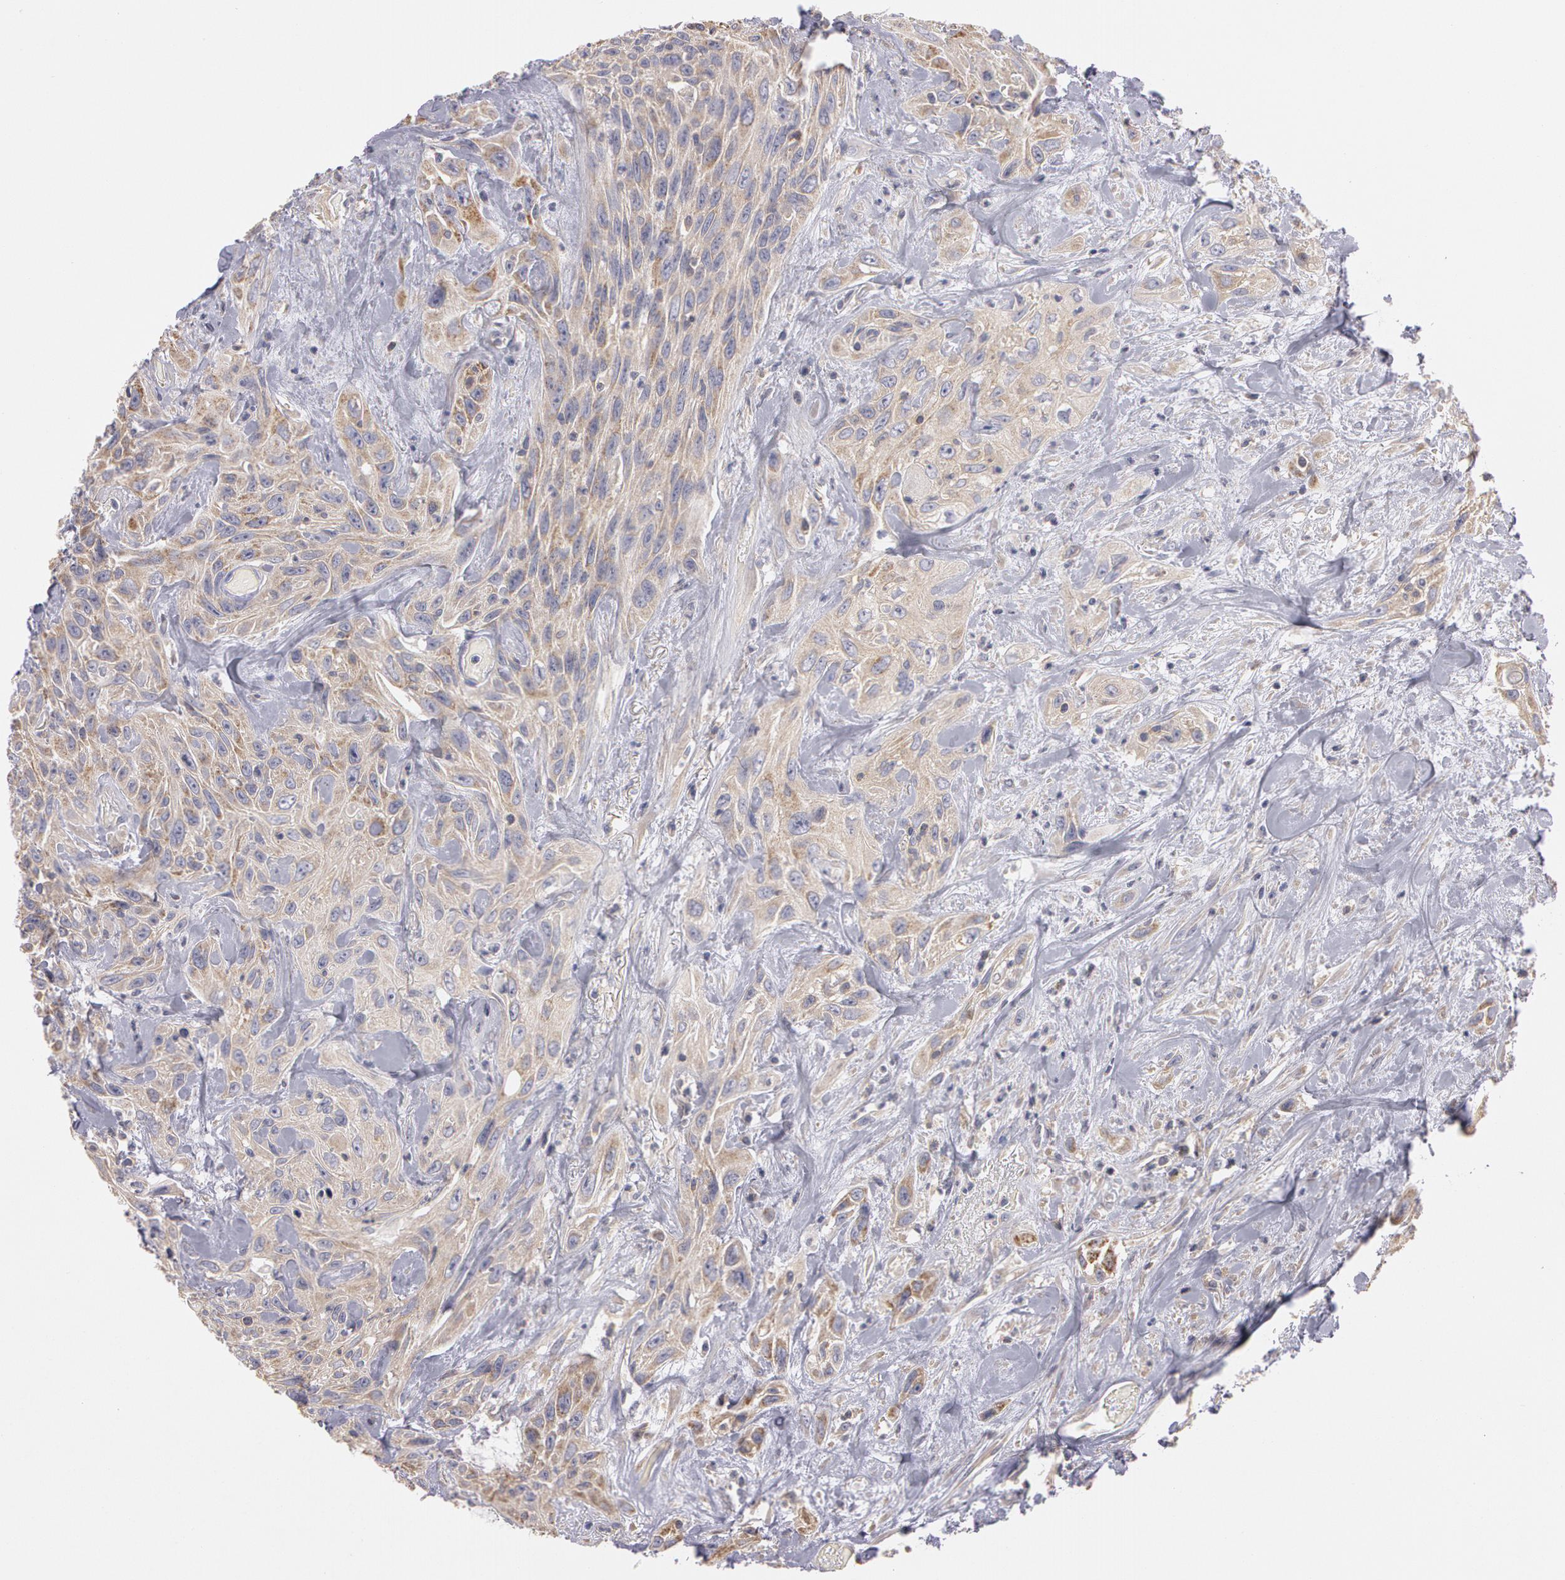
{"staining": {"intensity": "weak", "quantity": ">75%", "location": "cytoplasmic/membranous"}, "tissue": "urothelial cancer", "cell_type": "Tumor cells", "image_type": "cancer", "snomed": [{"axis": "morphology", "description": "Urothelial carcinoma, High grade"}, {"axis": "topography", "description": "Urinary bladder"}], "caption": "Human urothelial cancer stained for a protein (brown) demonstrates weak cytoplasmic/membranous positive staining in approximately >75% of tumor cells.", "gene": "NEK9", "patient": {"sex": "female", "age": 84}}